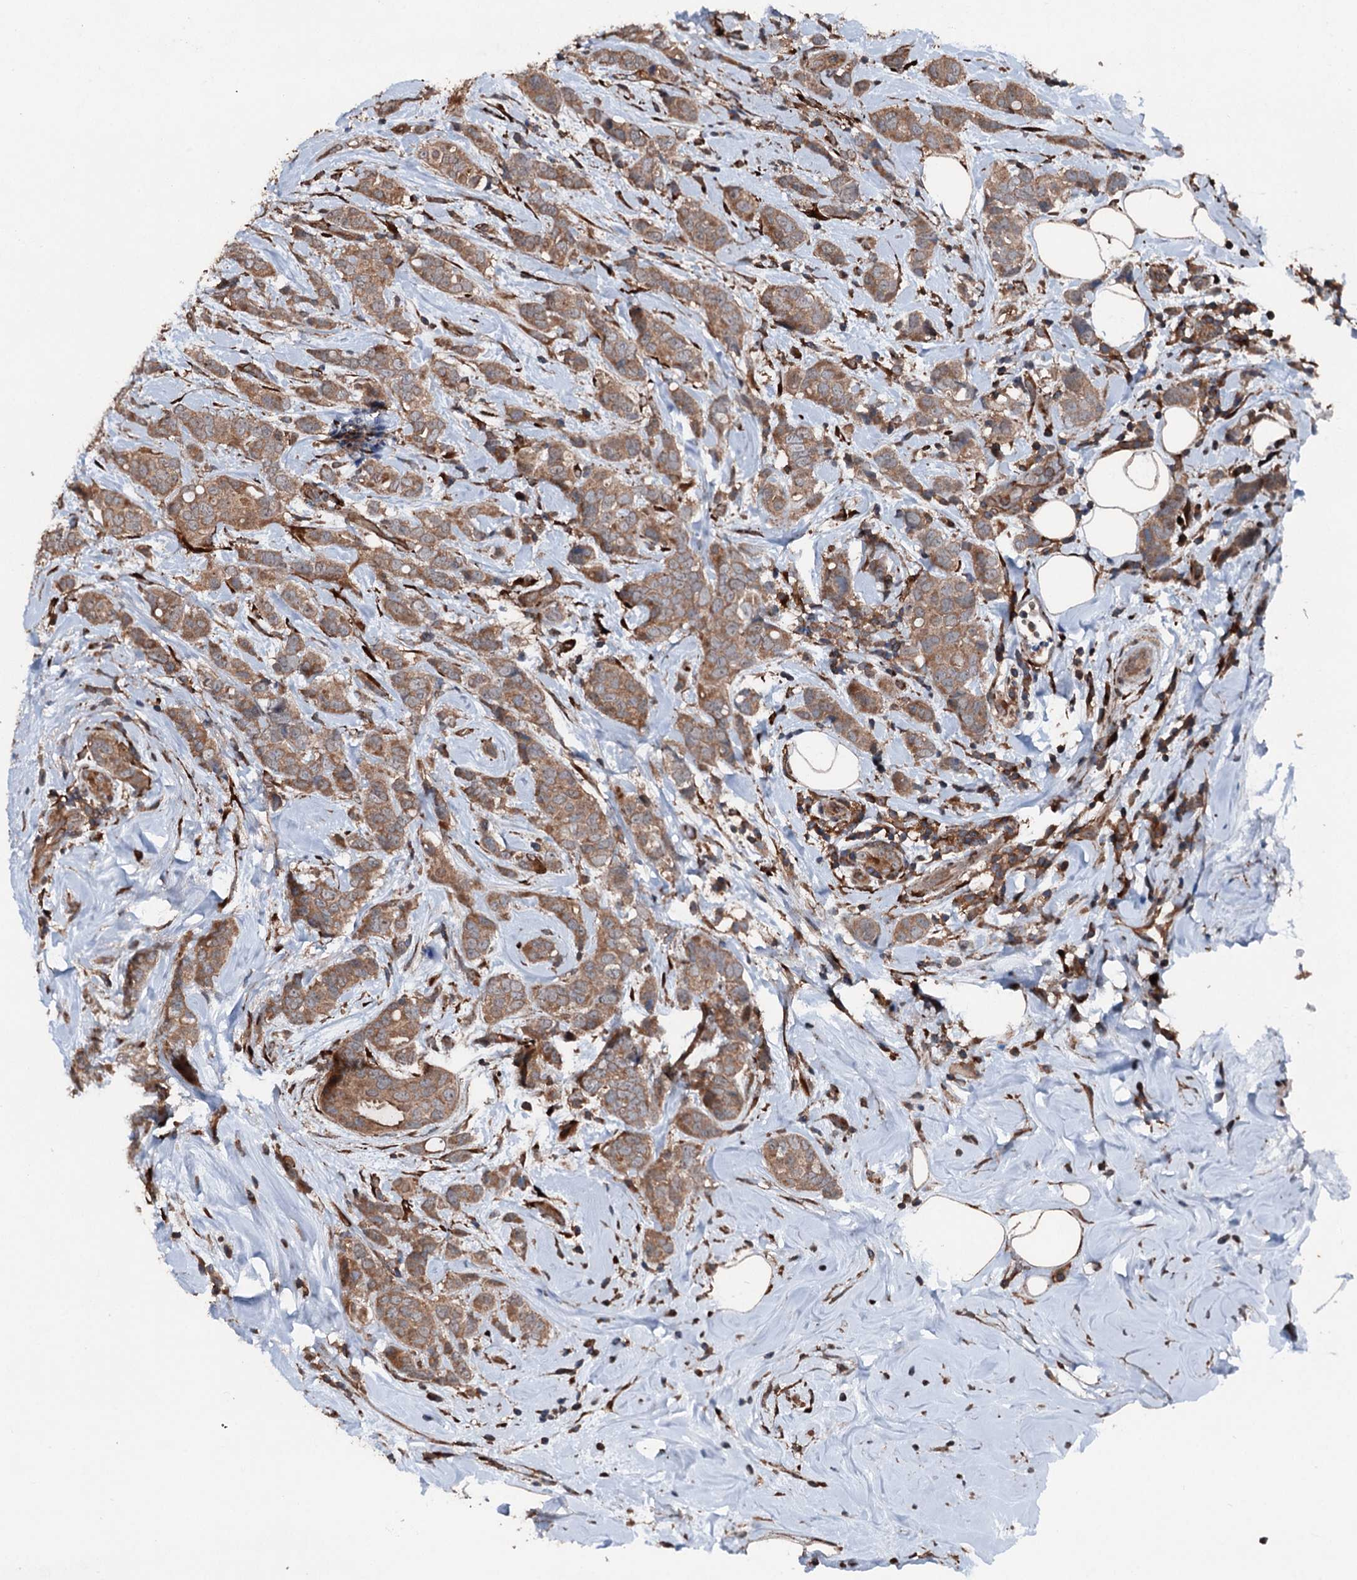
{"staining": {"intensity": "moderate", "quantity": ">75%", "location": "cytoplasmic/membranous"}, "tissue": "breast cancer", "cell_type": "Tumor cells", "image_type": "cancer", "snomed": [{"axis": "morphology", "description": "Lobular carcinoma"}, {"axis": "topography", "description": "Breast"}], "caption": "Immunohistochemical staining of human breast cancer (lobular carcinoma) exhibits medium levels of moderate cytoplasmic/membranous protein positivity in about >75% of tumor cells.", "gene": "DDIAS", "patient": {"sex": "female", "age": 51}}